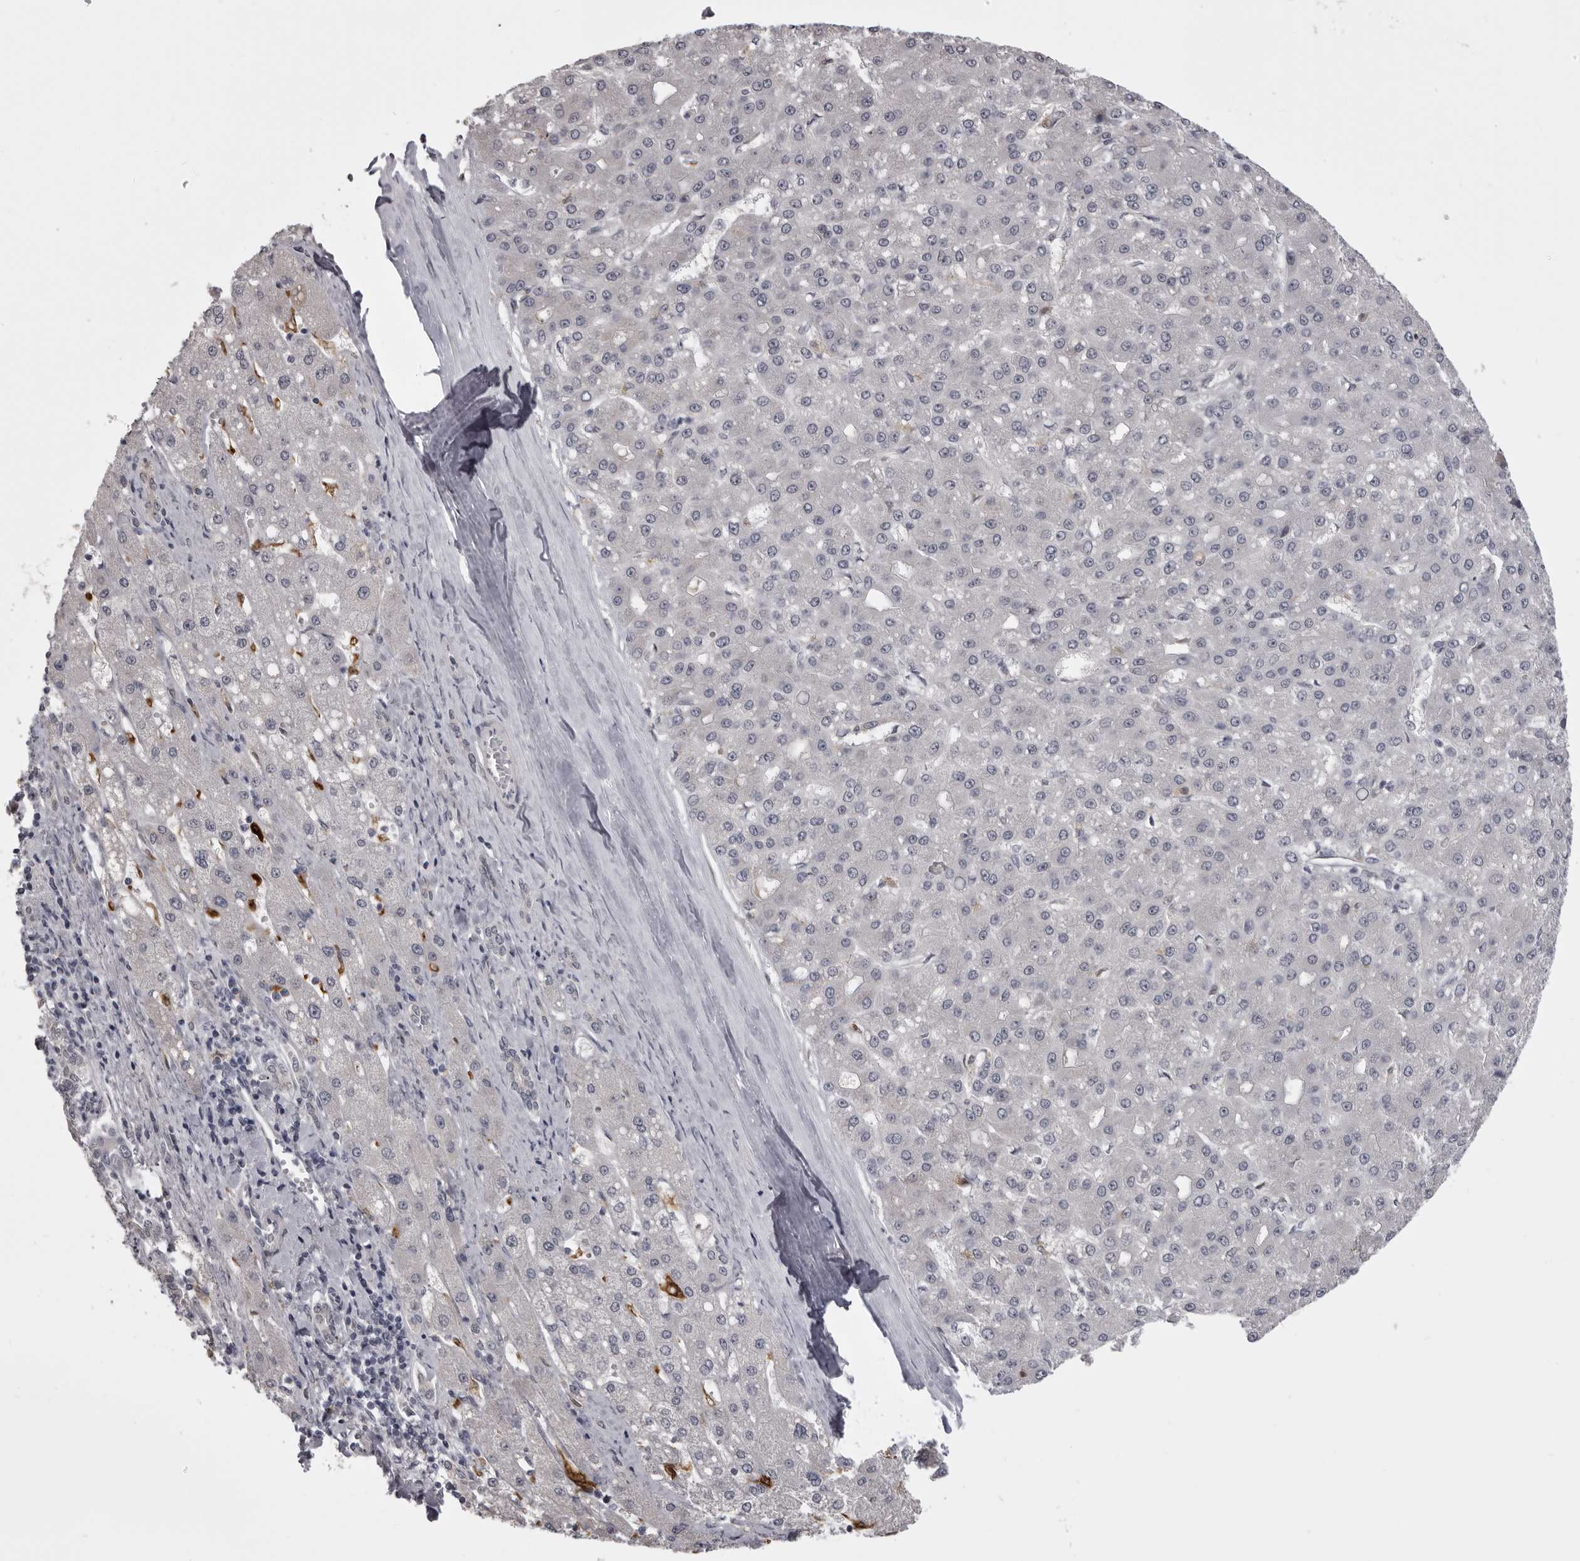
{"staining": {"intensity": "negative", "quantity": "none", "location": "none"}, "tissue": "liver cancer", "cell_type": "Tumor cells", "image_type": "cancer", "snomed": [{"axis": "morphology", "description": "Carcinoma, Hepatocellular, NOS"}, {"axis": "topography", "description": "Liver"}], "caption": "Liver cancer was stained to show a protein in brown. There is no significant expression in tumor cells.", "gene": "NCEH1", "patient": {"sex": "male", "age": 67}}